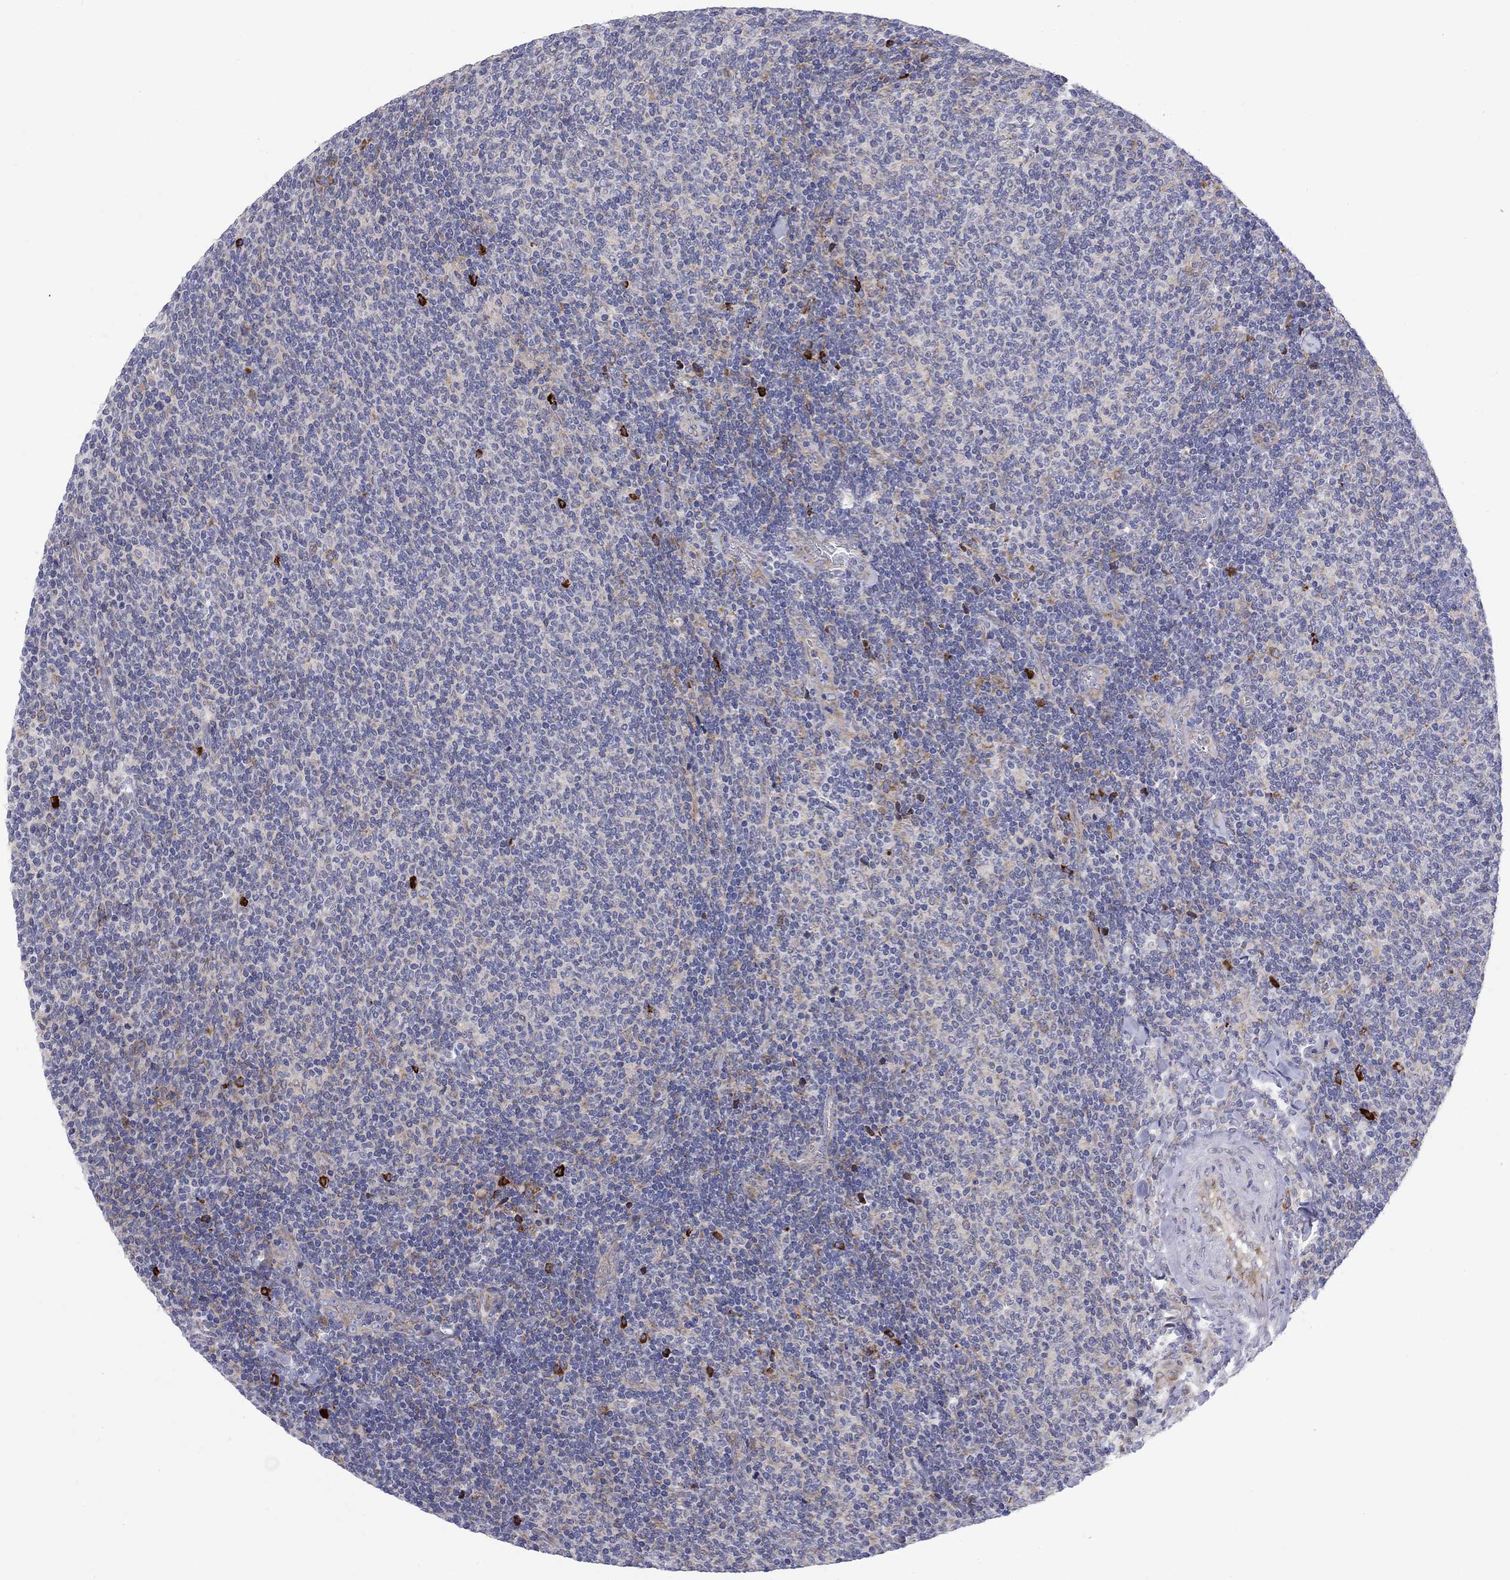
{"staining": {"intensity": "negative", "quantity": "none", "location": "none"}, "tissue": "lymphoma", "cell_type": "Tumor cells", "image_type": "cancer", "snomed": [{"axis": "morphology", "description": "Malignant lymphoma, non-Hodgkin's type, Low grade"}, {"axis": "topography", "description": "Lymph node"}], "caption": "Micrograph shows no significant protein expression in tumor cells of malignant lymphoma, non-Hodgkin's type (low-grade).", "gene": "ASNS", "patient": {"sex": "male", "age": 52}}